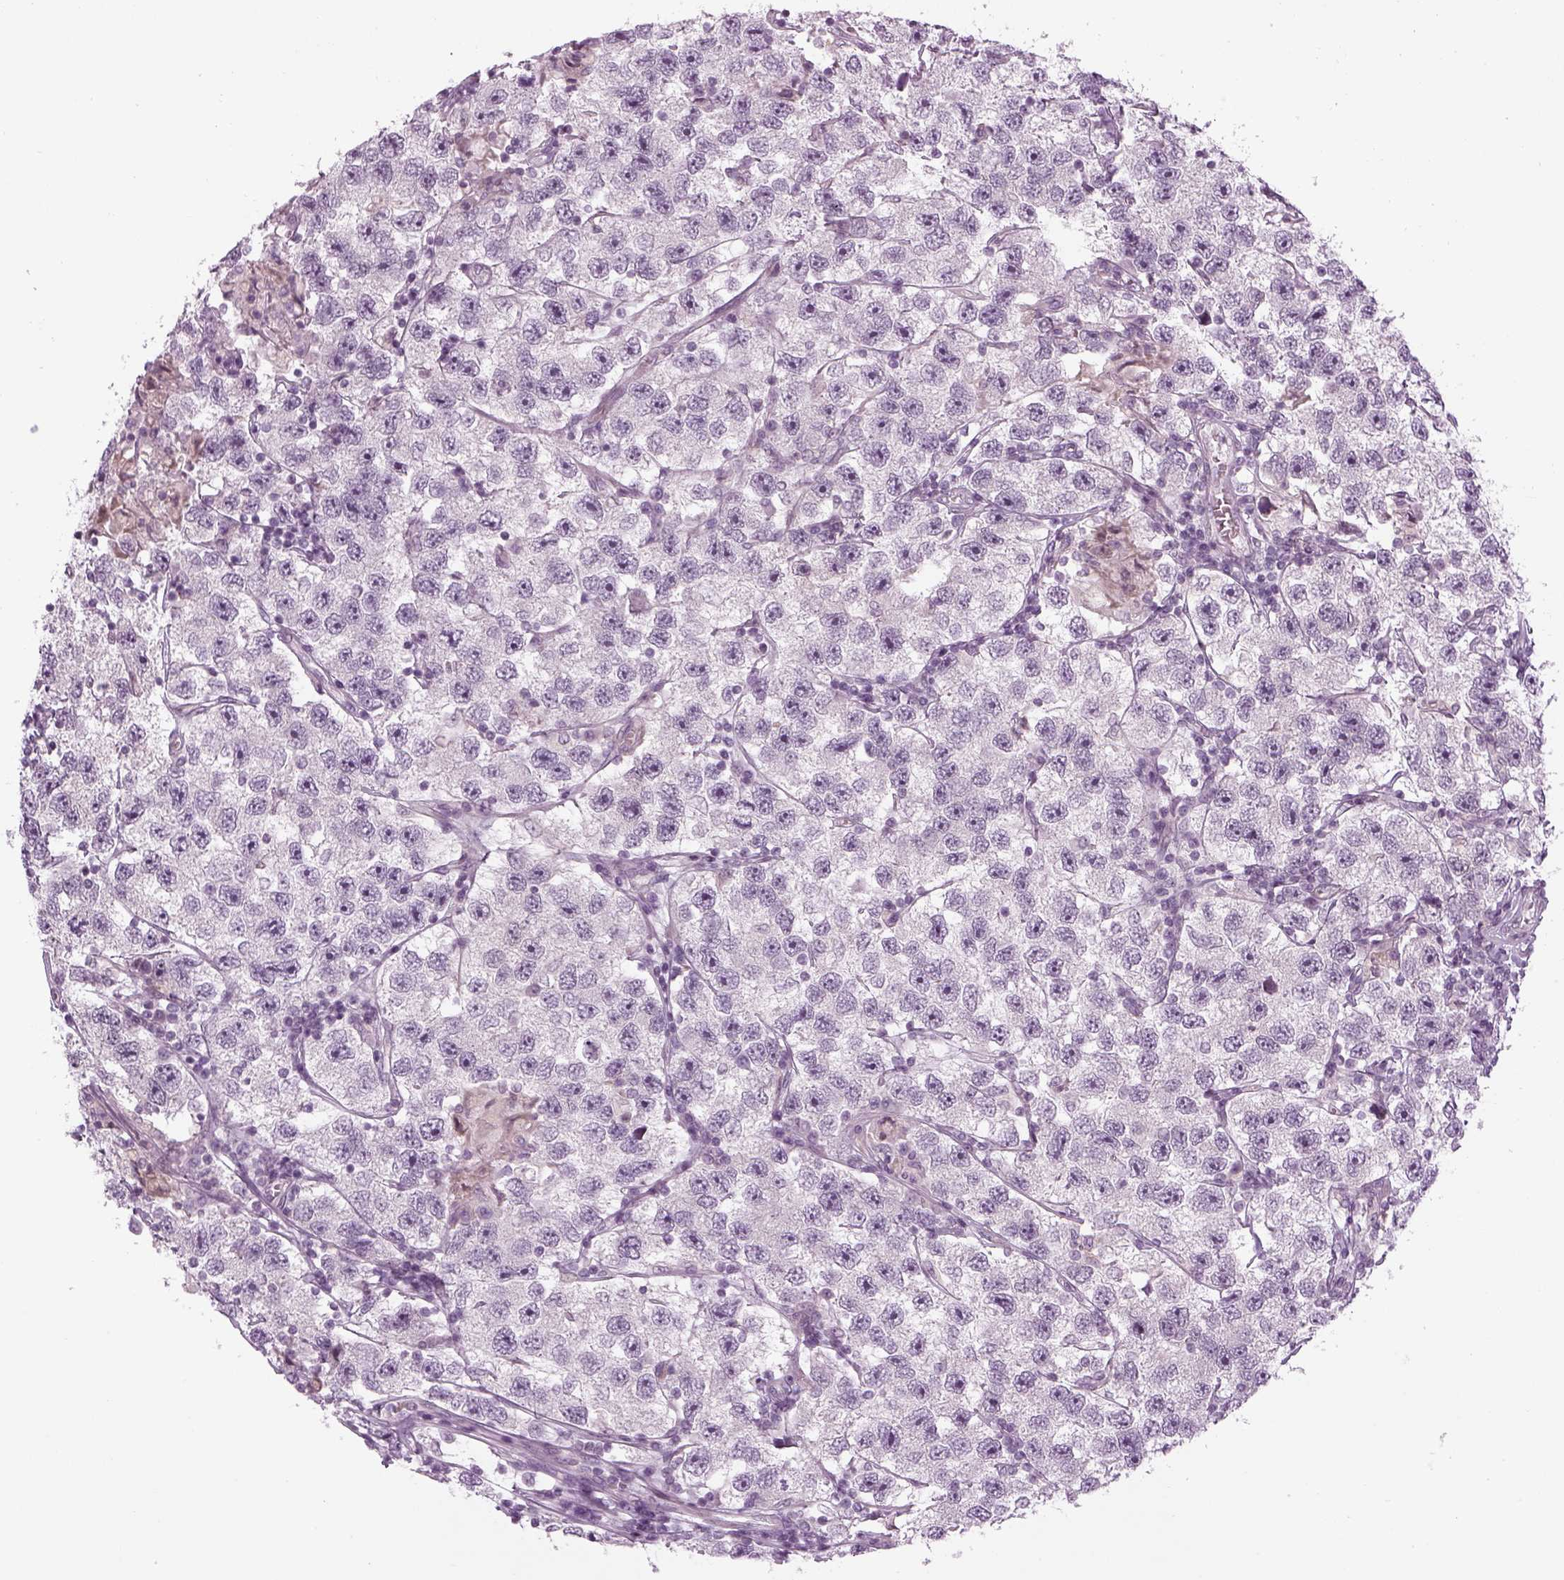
{"staining": {"intensity": "negative", "quantity": "none", "location": "none"}, "tissue": "testis cancer", "cell_type": "Tumor cells", "image_type": "cancer", "snomed": [{"axis": "morphology", "description": "Seminoma, NOS"}, {"axis": "topography", "description": "Testis"}], "caption": "Immunohistochemistry of human seminoma (testis) shows no positivity in tumor cells. (DAB IHC visualized using brightfield microscopy, high magnification).", "gene": "LRRIQ3", "patient": {"sex": "male", "age": 26}}